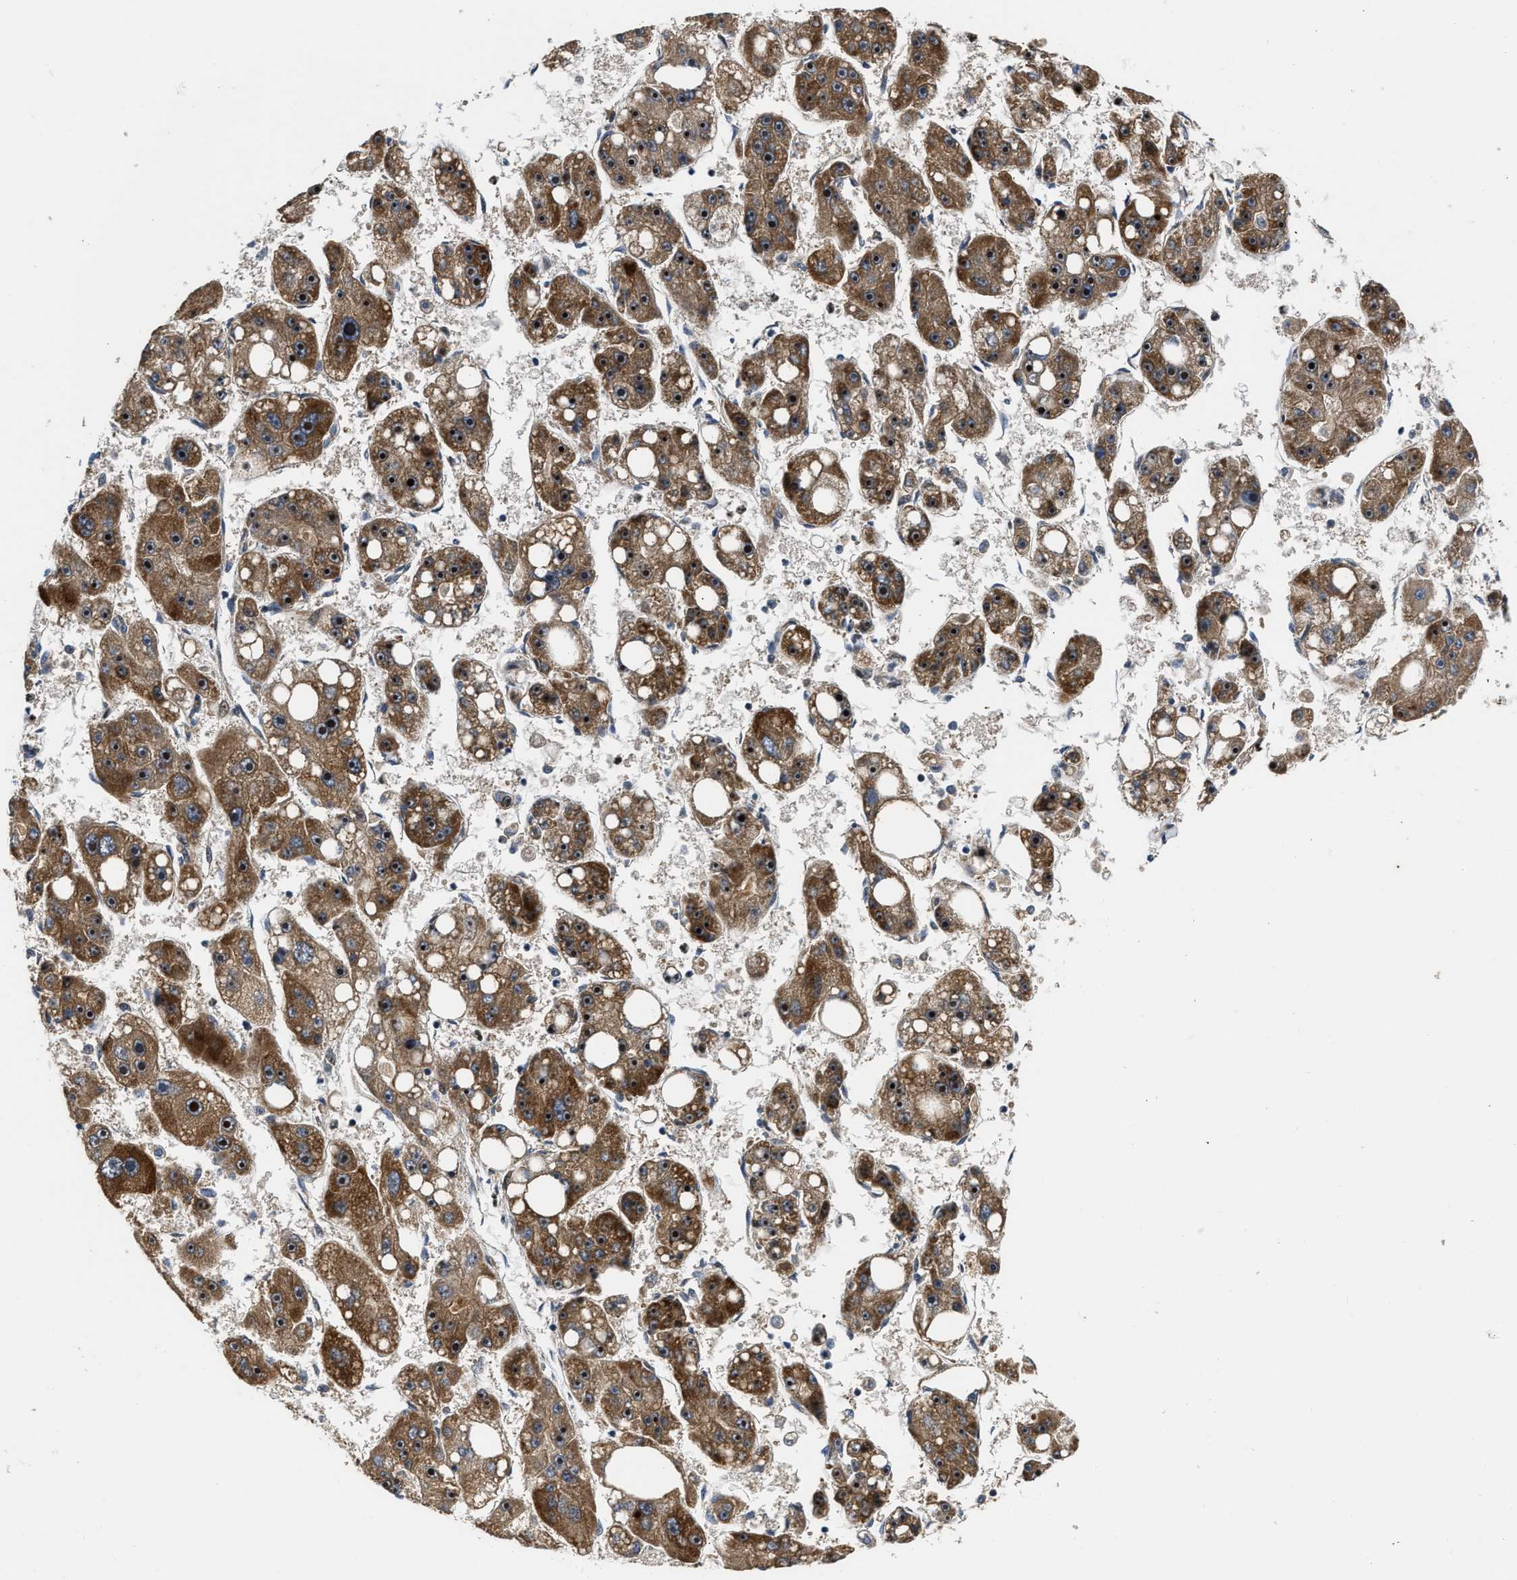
{"staining": {"intensity": "moderate", "quantity": ">75%", "location": "cytoplasmic/membranous,nuclear"}, "tissue": "liver cancer", "cell_type": "Tumor cells", "image_type": "cancer", "snomed": [{"axis": "morphology", "description": "Carcinoma, Hepatocellular, NOS"}, {"axis": "topography", "description": "Liver"}], "caption": "Protein staining by IHC displays moderate cytoplasmic/membranous and nuclear positivity in about >75% of tumor cells in liver cancer (hepatocellular carcinoma).", "gene": "ALDH3A2", "patient": {"sex": "female", "age": 61}}